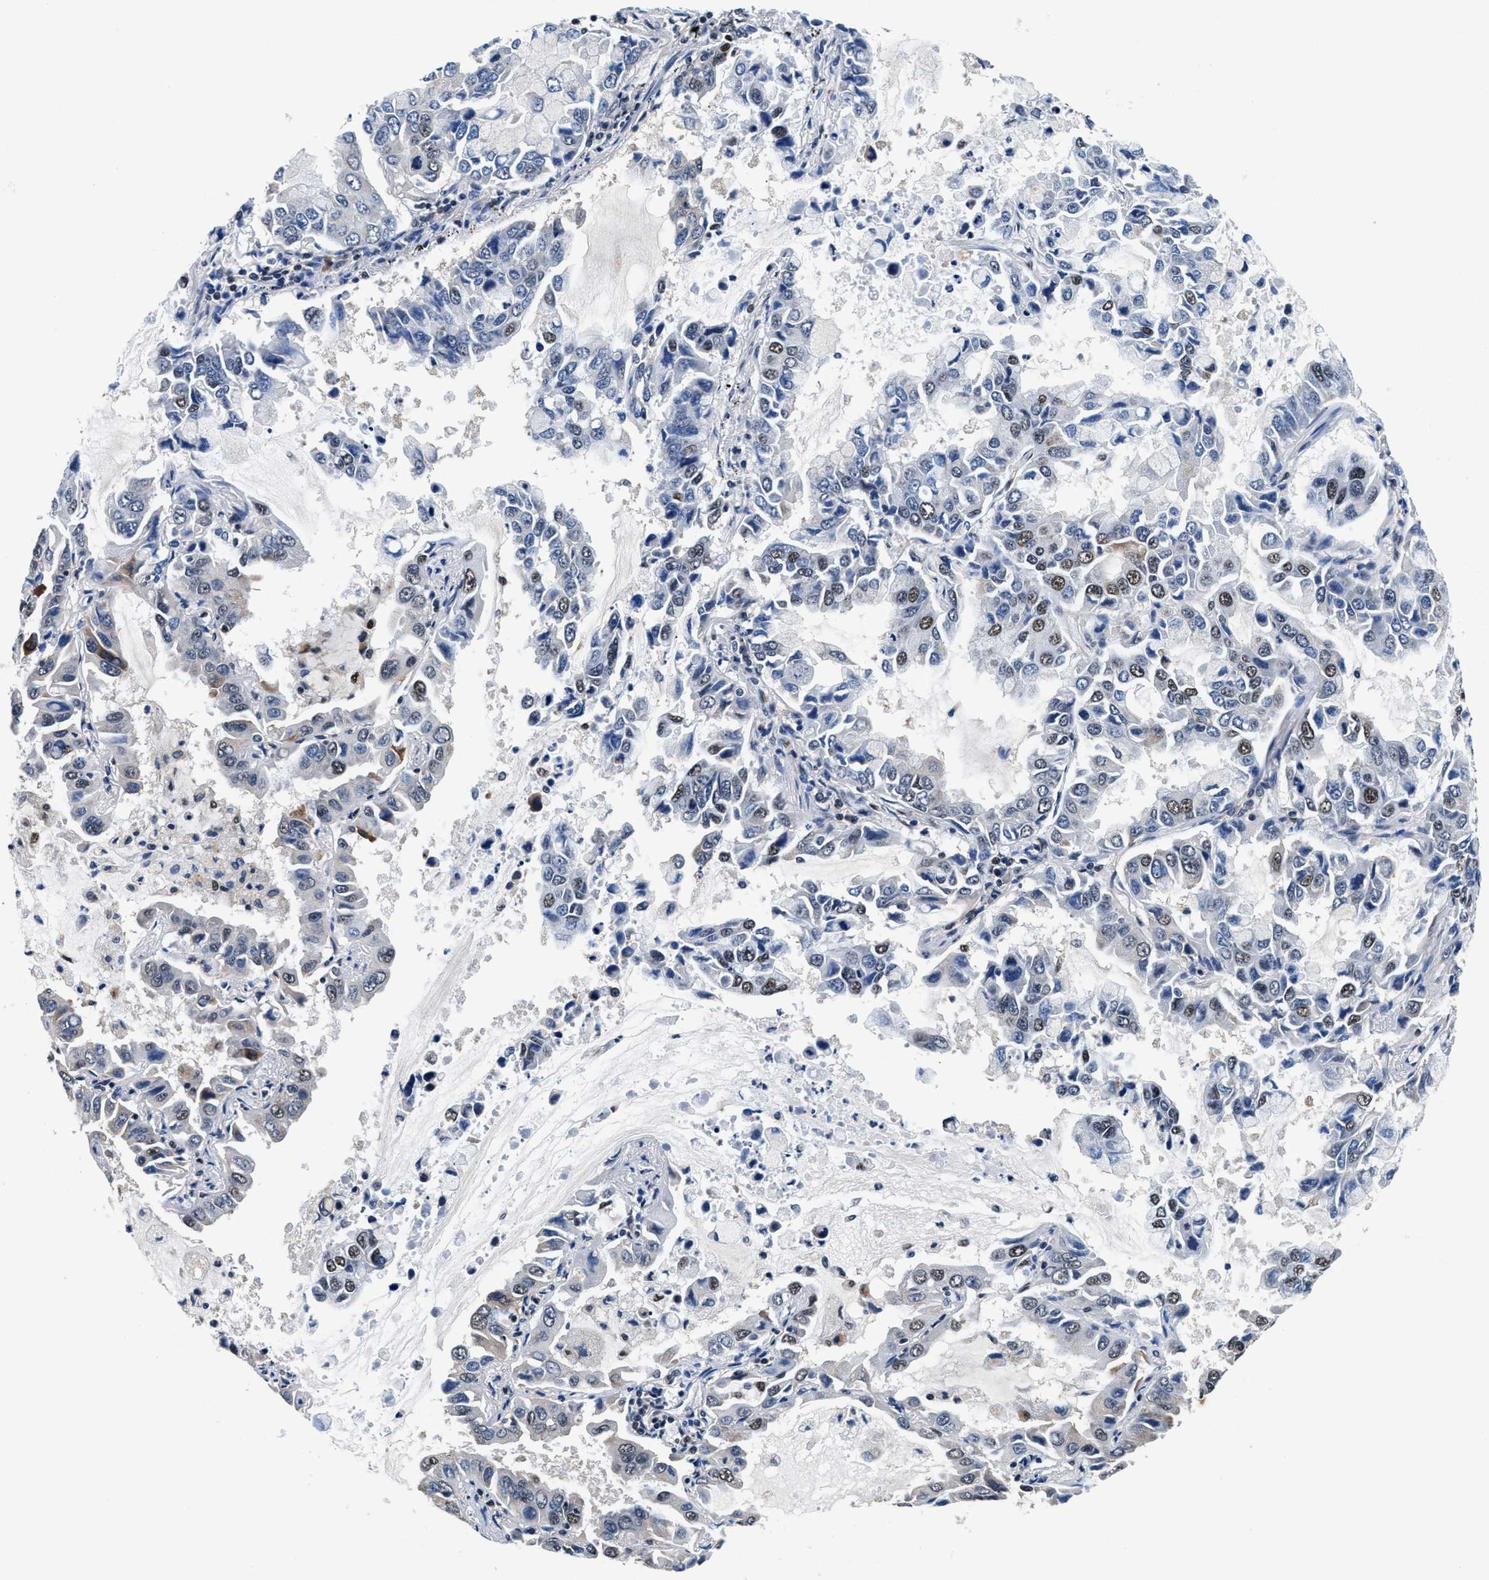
{"staining": {"intensity": "moderate", "quantity": "25%-75%", "location": "nuclear"}, "tissue": "lung cancer", "cell_type": "Tumor cells", "image_type": "cancer", "snomed": [{"axis": "morphology", "description": "Adenocarcinoma, NOS"}, {"axis": "topography", "description": "Lung"}], "caption": "An IHC photomicrograph of tumor tissue is shown. Protein staining in brown labels moderate nuclear positivity in lung cancer within tumor cells.", "gene": "USP16", "patient": {"sex": "male", "age": 64}}